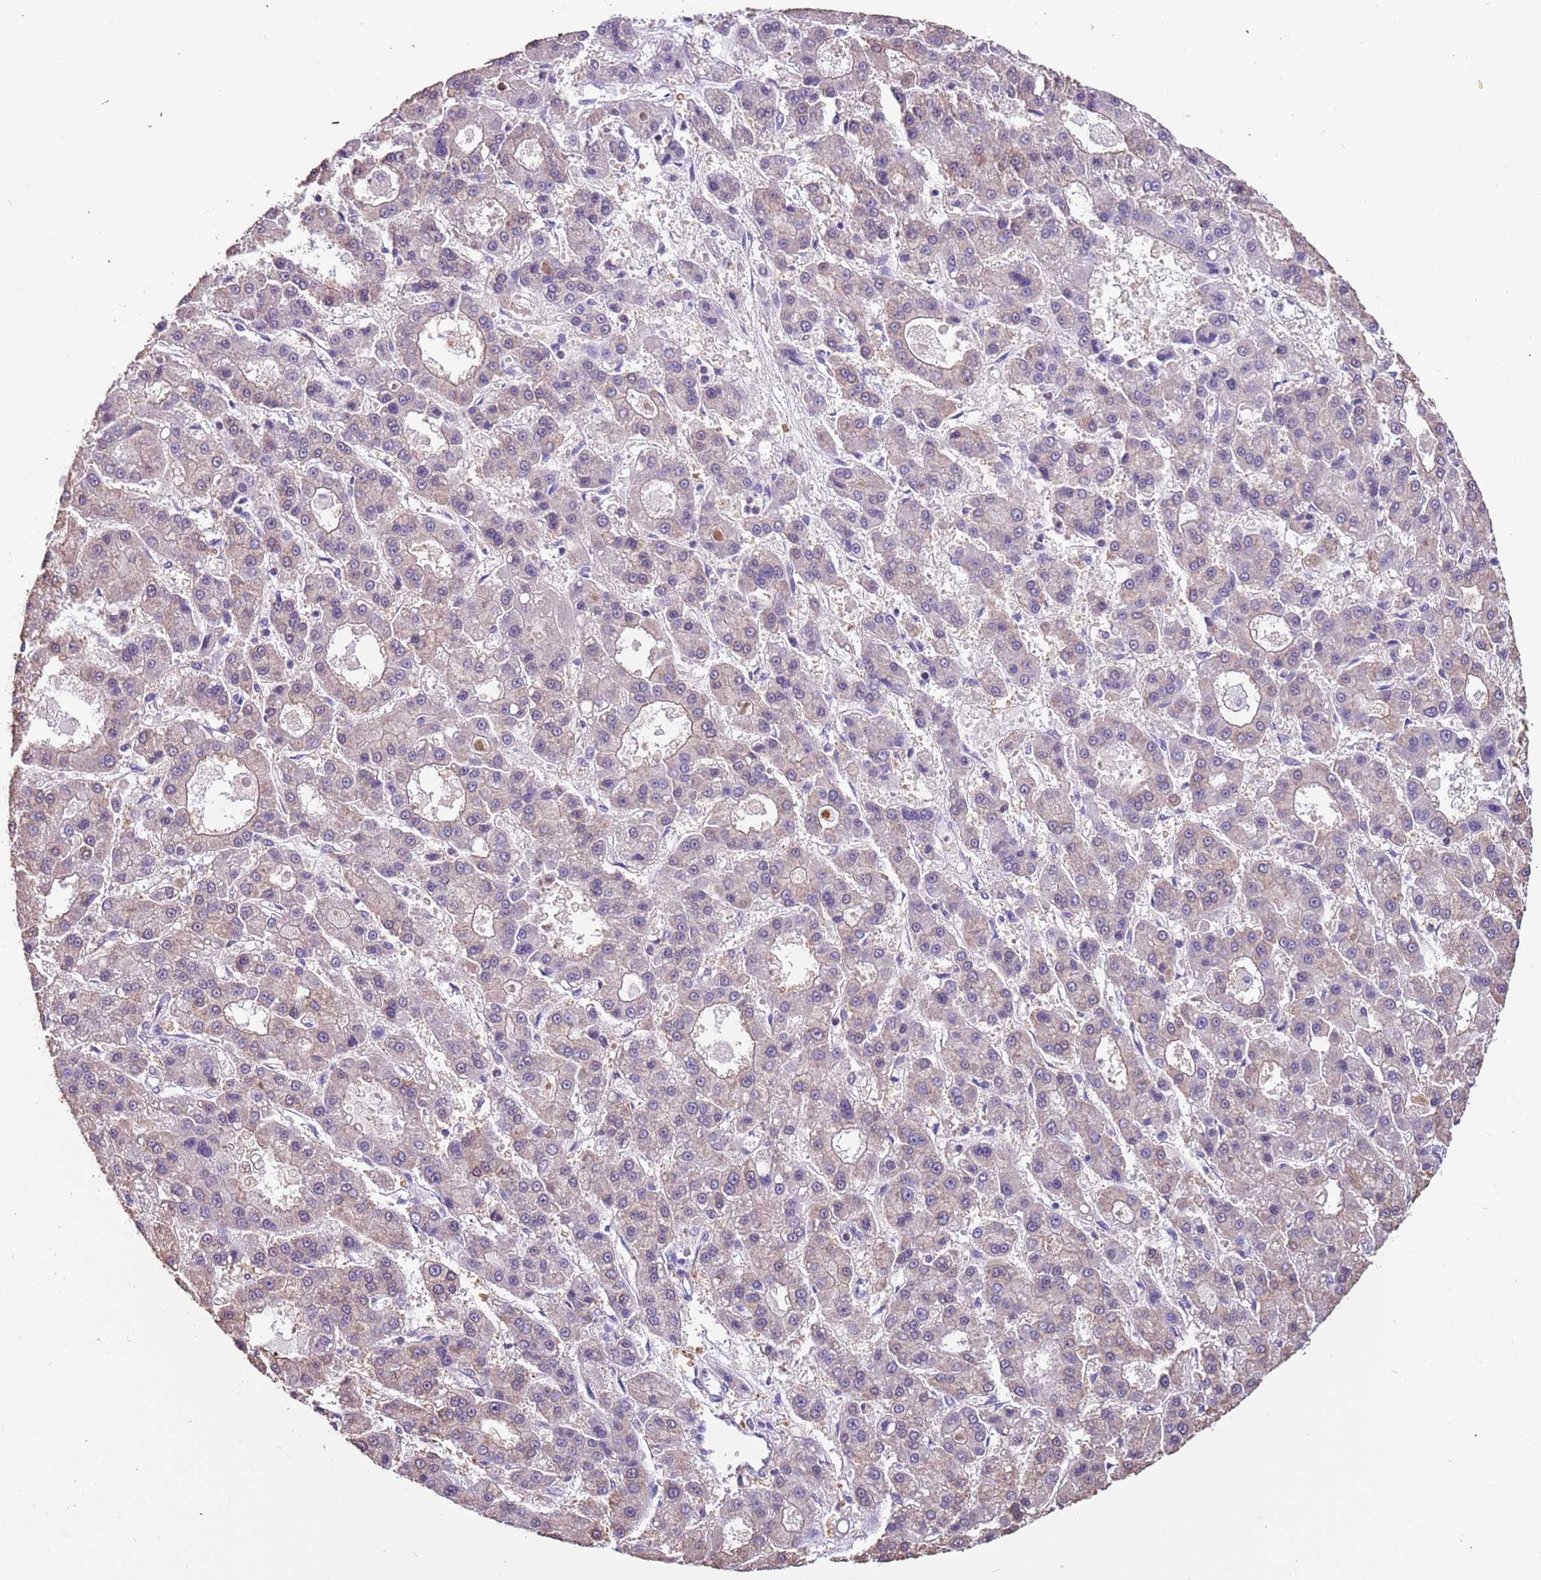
{"staining": {"intensity": "weak", "quantity": "25%-75%", "location": "cytoplasmic/membranous"}, "tissue": "liver cancer", "cell_type": "Tumor cells", "image_type": "cancer", "snomed": [{"axis": "morphology", "description": "Carcinoma, Hepatocellular, NOS"}, {"axis": "topography", "description": "Liver"}], "caption": "Weak cytoplasmic/membranous expression for a protein is appreciated in approximately 25%-75% of tumor cells of hepatocellular carcinoma (liver) using immunohistochemistry (IHC).", "gene": "PCGF2", "patient": {"sex": "male", "age": 70}}